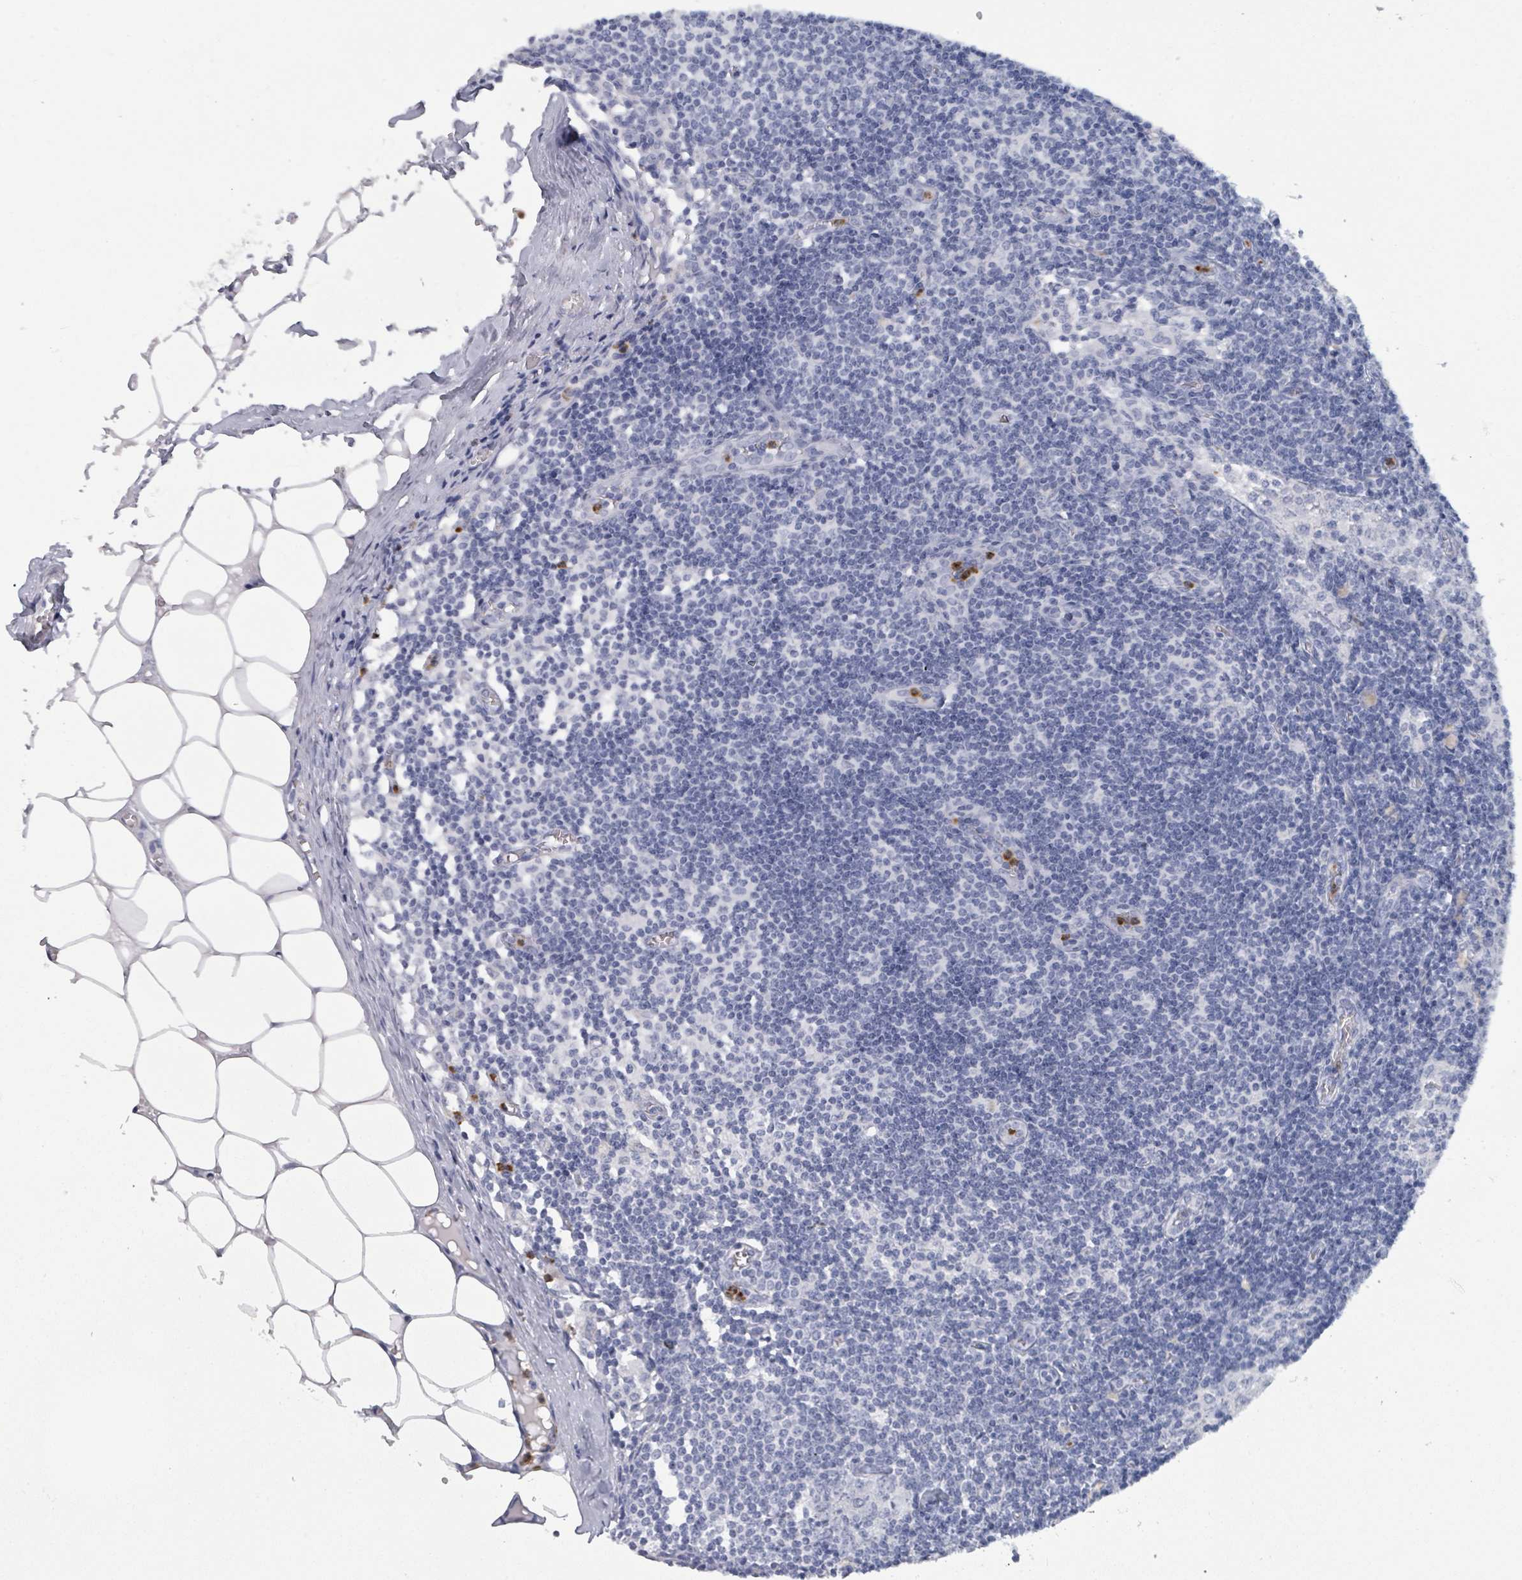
{"staining": {"intensity": "negative", "quantity": "none", "location": "none"}, "tissue": "lymph node", "cell_type": "Germinal center cells", "image_type": "normal", "snomed": [{"axis": "morphology", "description": "Normal tissue, NOS"}, {"axis": "topography", "description": "Lymph node"}], "caption": "Immunohistochemistry (IHC) of unremarkable human lymph node demonstrates no positivity in germinal center cells. (Stains: DAB immunohistochemistry (IHC) with hematoxylin counter stain, Microscopy: brightfield microscopy at high magnification).", "gene": "DEFA4", "patient": {"sex": "female", "age": 42}}